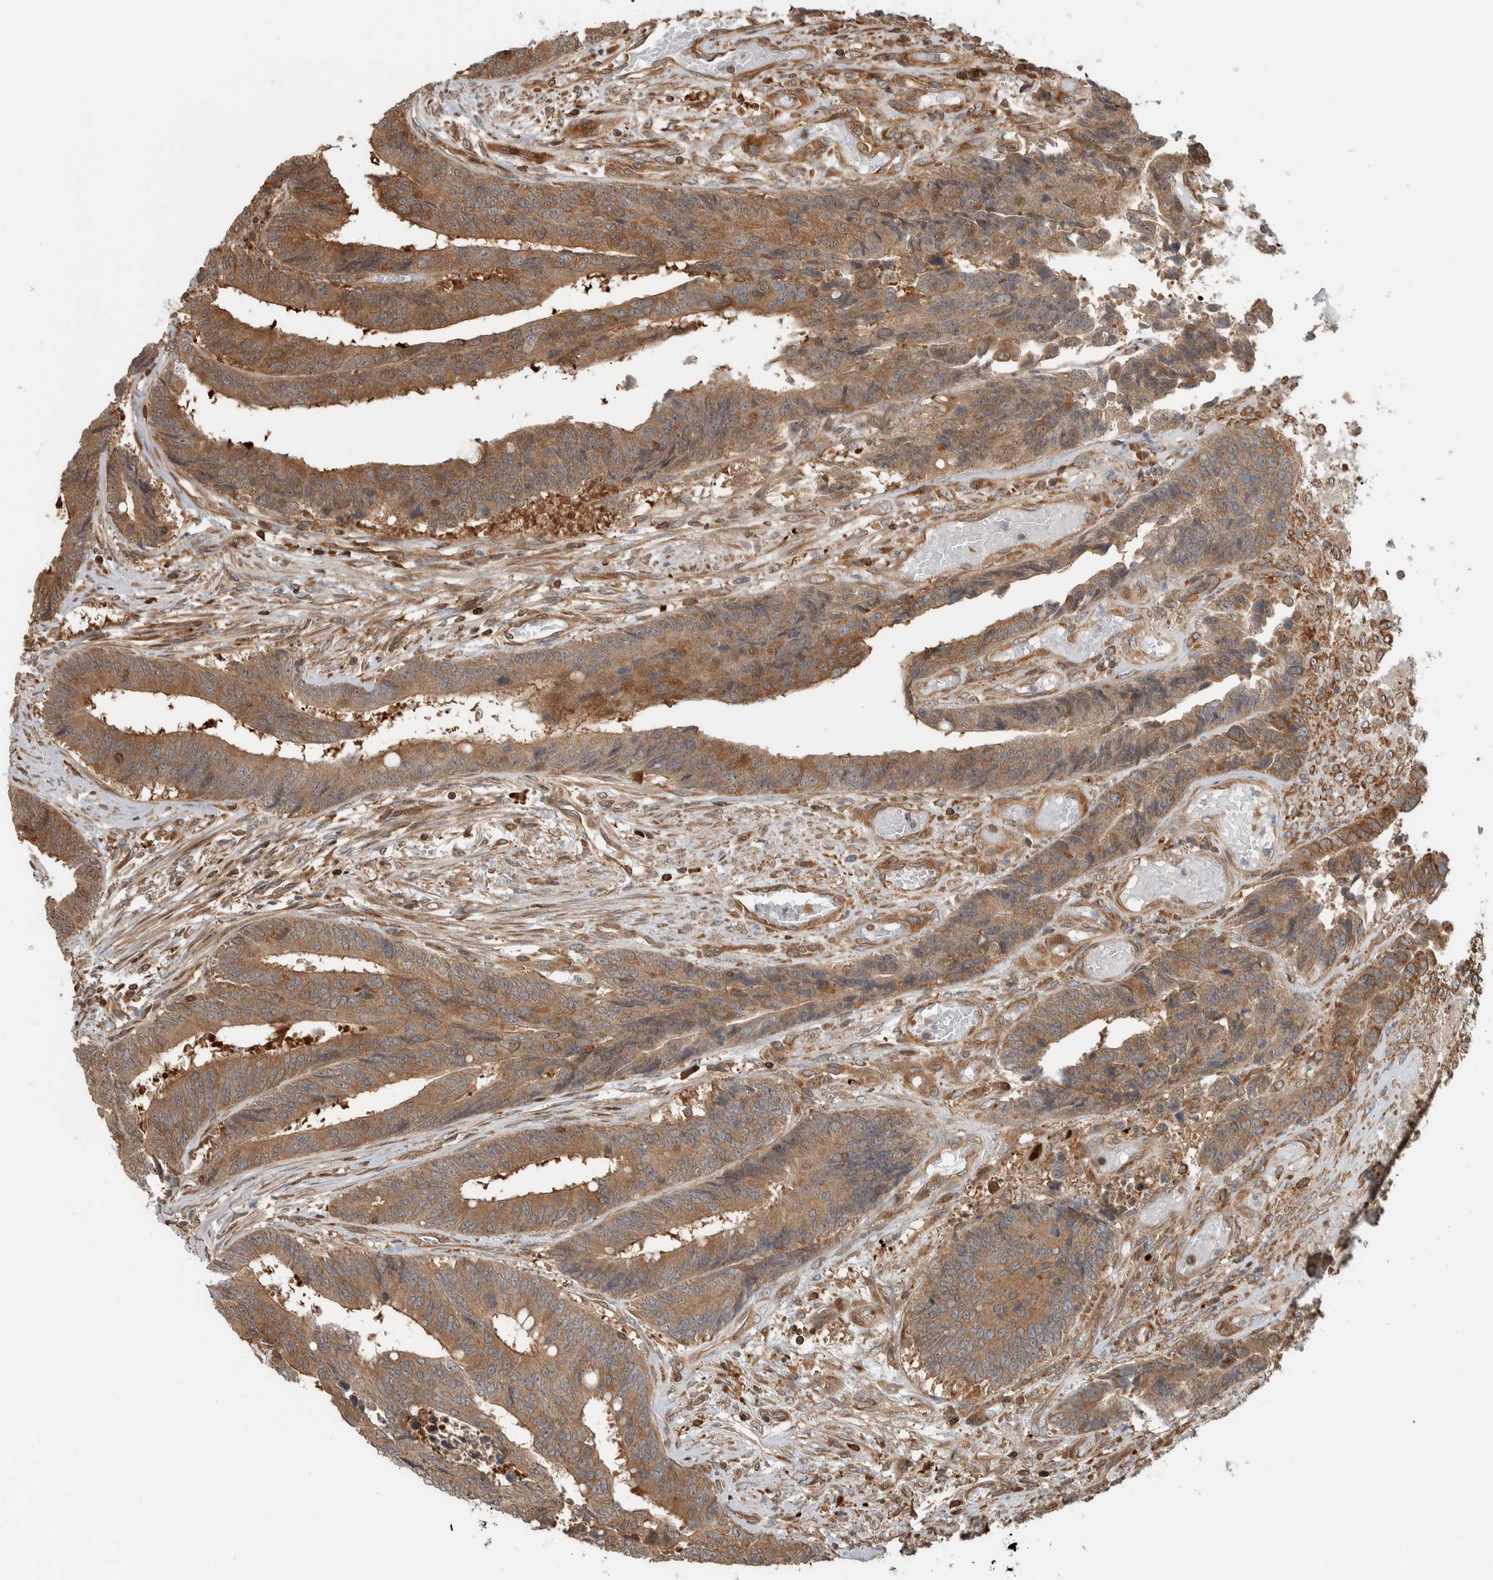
{"staining": {"intensity": "moderate", "quantity": ">75%", "location": "cytoplasmic/membranous"}, "tissue": "colorectal cancer", "cell_type": "Tumor cells", "image_type": "cancer", "snomed": [{"axis": "morphology", "description": "Adenocarcinoma, NOS"}, {"axis": "topography", "description": "Rectum"}], "caption": "Human colorectal cancer (adenocarcinoma) stained for a protein (brown) exhibits moderate cytoplasmic/membranous positive expression in approximately >75% of tumor cells.", "gene": "CNTROB", "patient": {"sex": "male", "age": 84}}